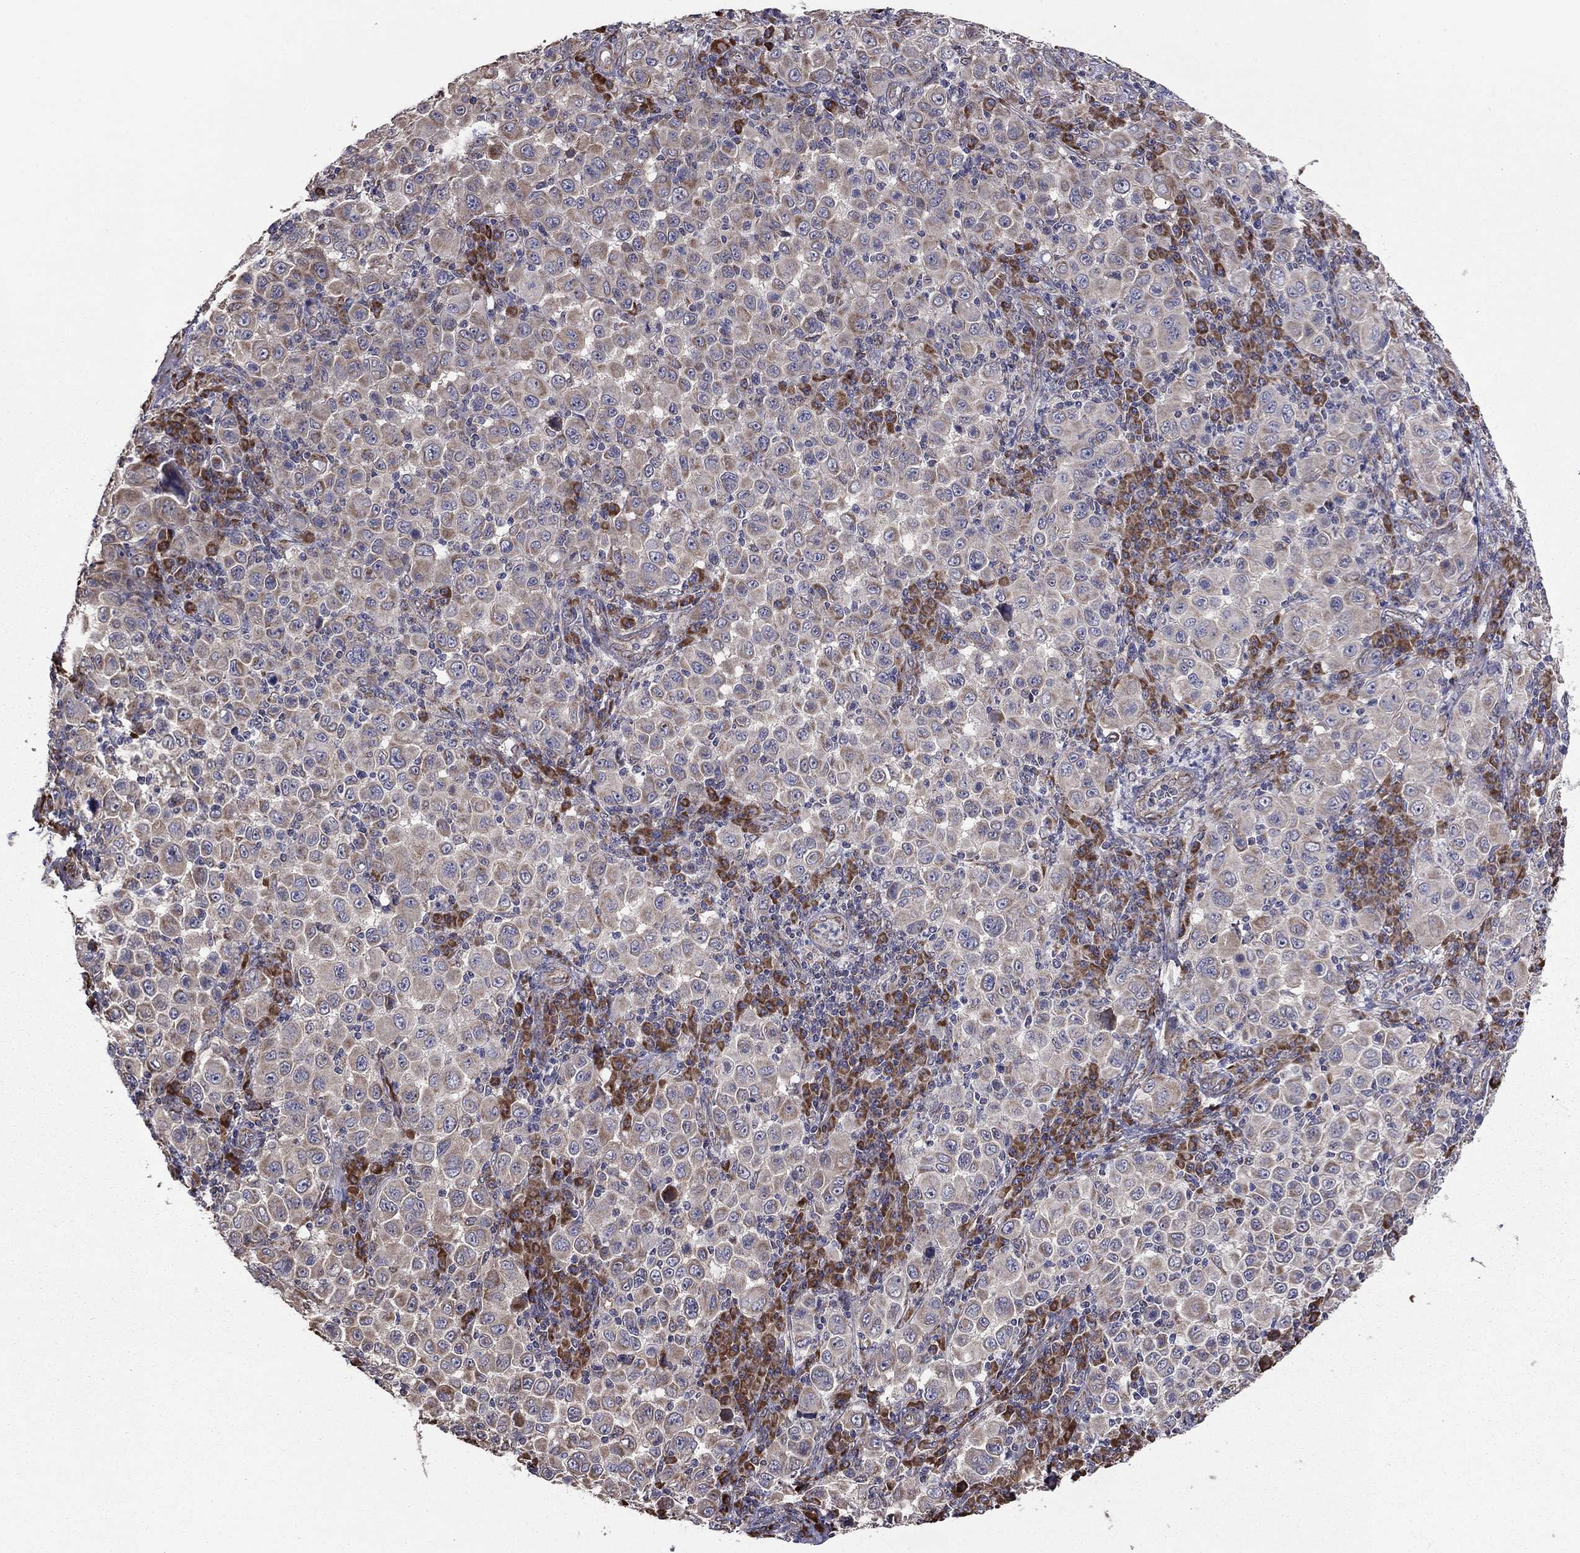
{"staining": {"intensity": "negative", "quantity": "none", "location": "none"}, "tissue": "melanoma", "cell_type": "Tumor cells", "image_type": "cancer", "snomed": [{"axis": "morphology", "description": "Malignant melanoma, NOS"}, {"axis": "topography", "description": "Skin"}], "caption": "Tumor cells show no significant protein expression in malignant melanoma.", "gene": "NKIRAS1", "patient": {"sex": "female", "age": 57}}